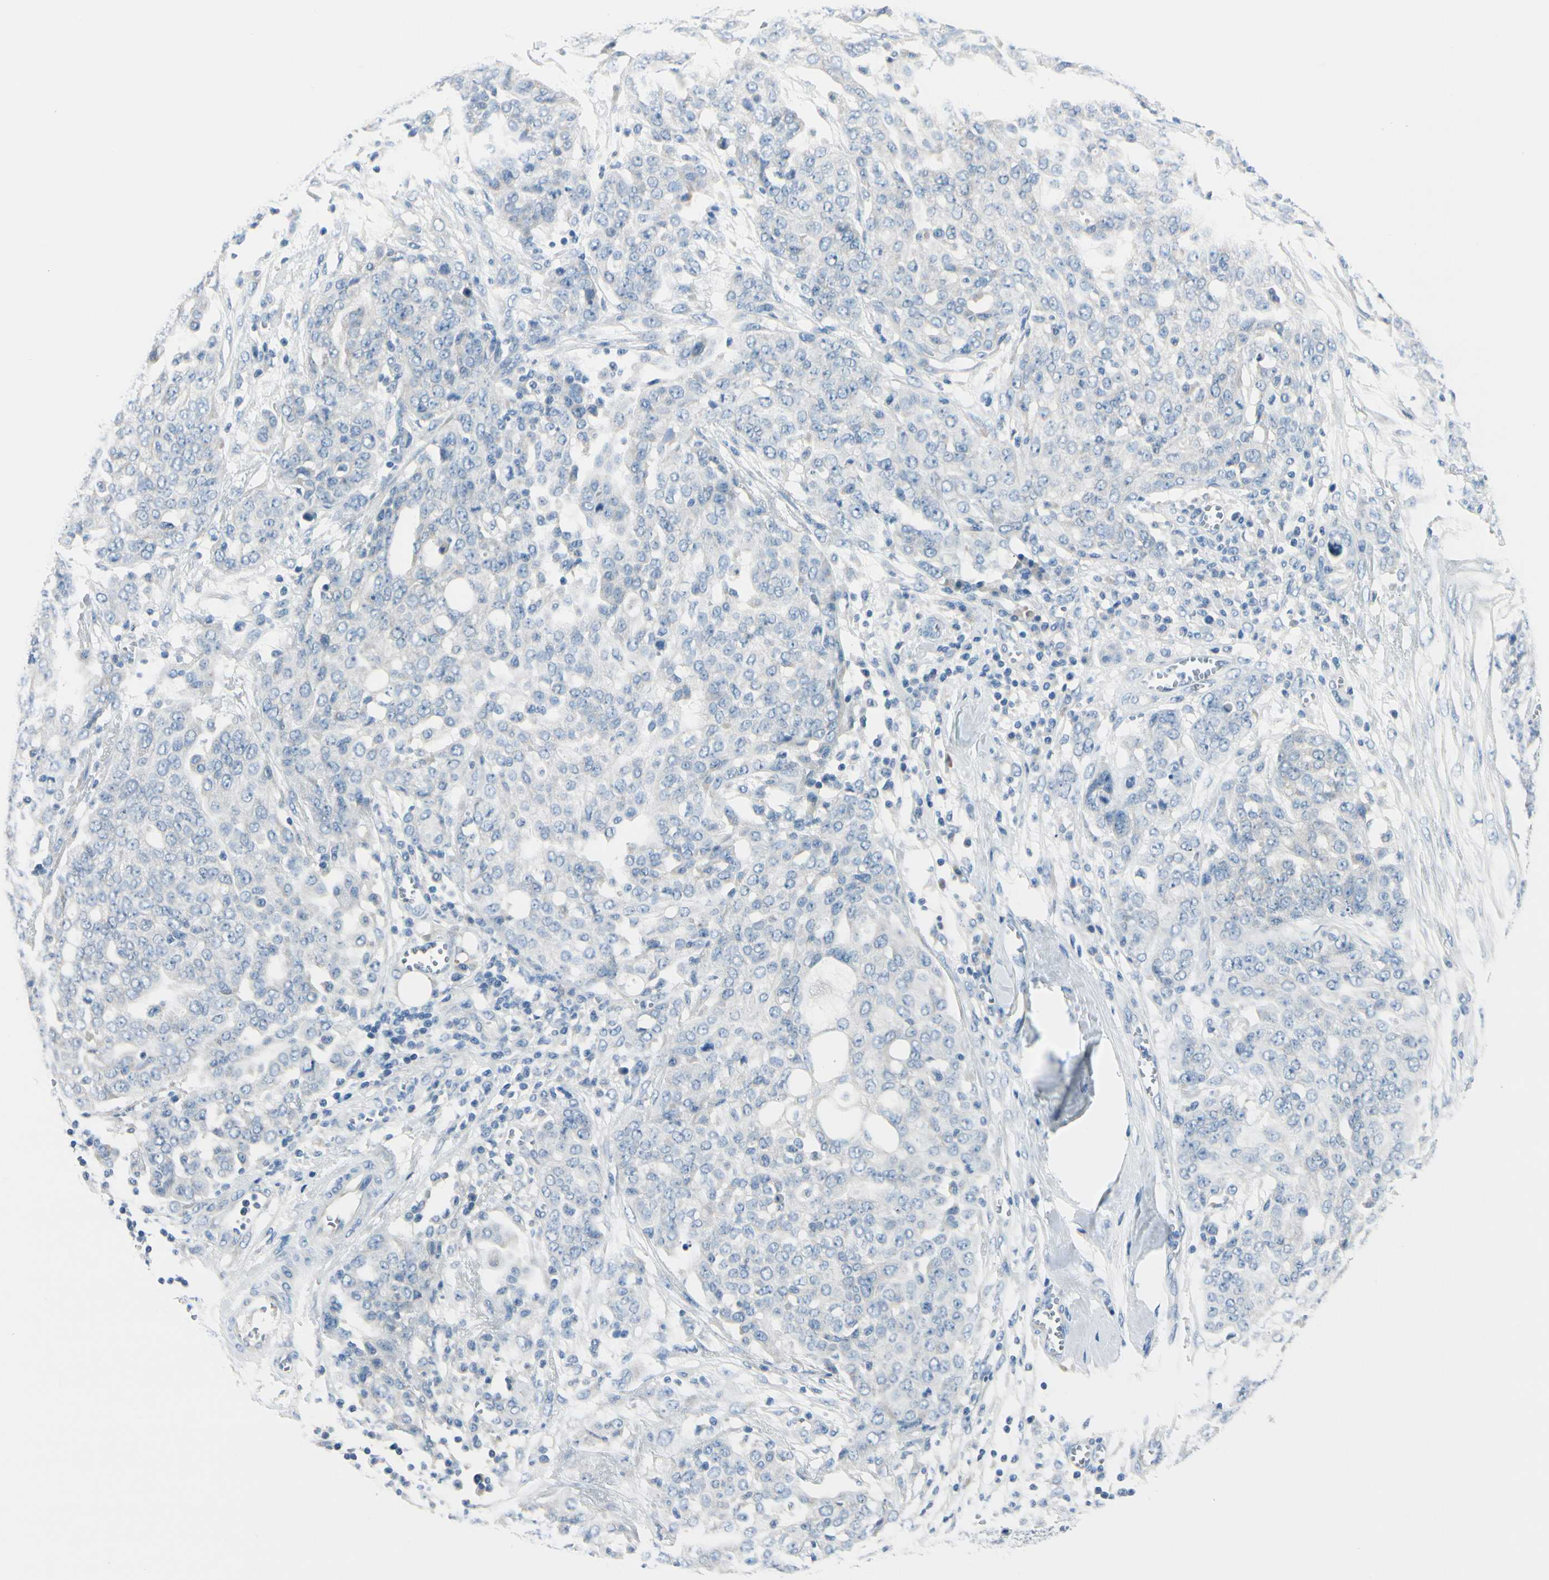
{"staining": {"intensity": "negative", "quantity": "none", "location": "none"}, "tissue": "ovarian cancer", "cell_type": "Tumor cells", "image_type": "cancer", "snomed": [{"axis": "morphology", "description": "Cystadenocarcinoma, serous, NOS"}, {"axis": "topography", "description": "Soft tissue"}, {"axis": "topography", "description": "Ovary"}], "caption": "A histopathology image of human serous cystadenocarcinoma (ovarian) is negative for staining in tumor cells.", "gene": "PEBP1", "patient": {"sex": "female", "age": 57}}